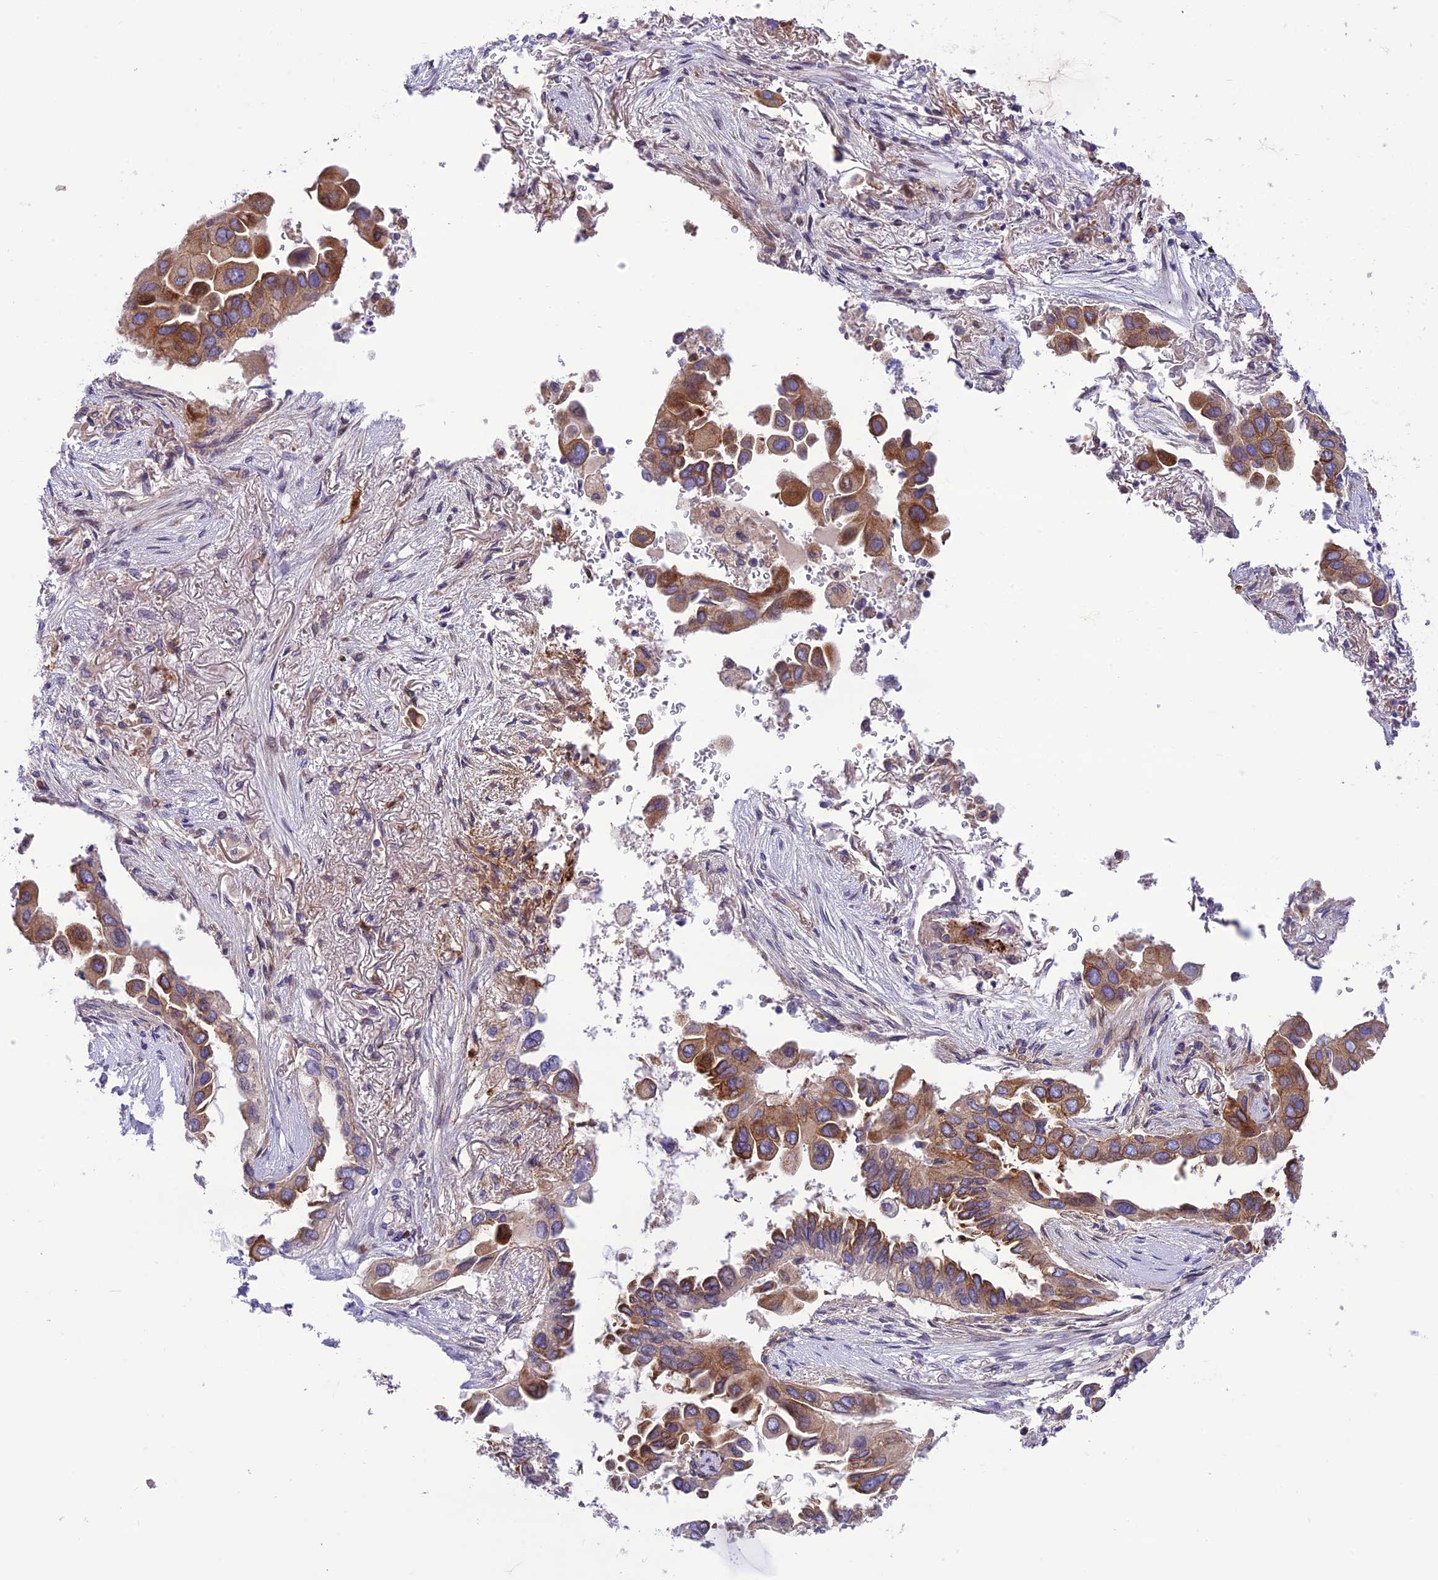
{"staining": {"intensity": "strong", "quantity": ">75%", "location": "cytoplasmic/membranous"}, "tissue": "lung cancer", "cell_type": "Tumor cells", "image_type": "cancer", "snomed": [{"axis": "morphology", "description": "Adenocarcinoma, NOS"}, {"axis": "topography", "description": "Lung"}], "caption": "A high-resolution image shows immunohistochemistry (IHC) staining of lung cancer (adenocarcinoma), which displays strong cytoplasmic/membranous expression in approximately >75% of tumor cells.", "gene": "JMY", "patient": {"sex": "female", "age": 76}}